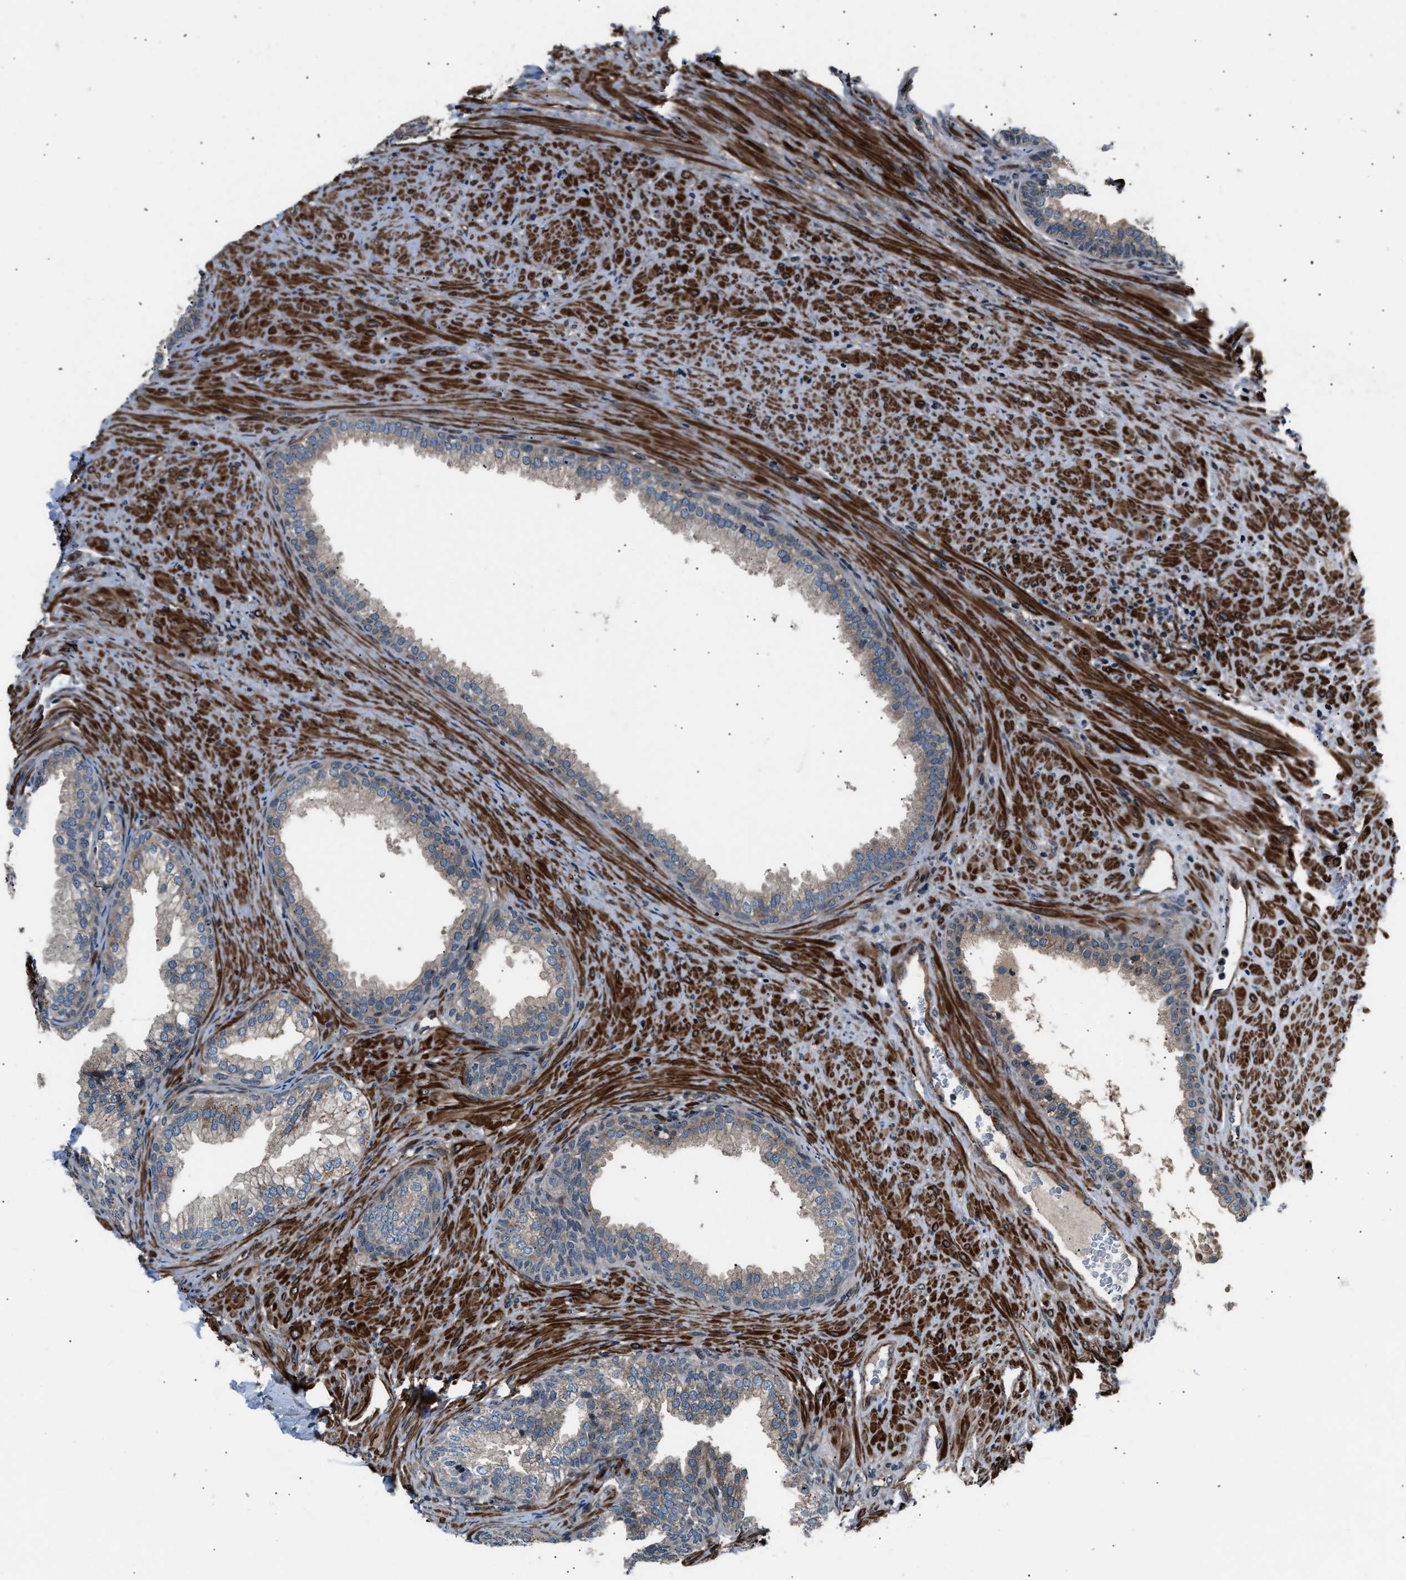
{"staining": {"intensity": "moderate", "quantity": ">75%", "location": "cytoplasmic/membranous"}, "tissue": "prostate", "cell_type": "Glandular cells", "image_type": "normal", "snomed": [{"axis": "morphology", "description": "Normal tissue, NOS"}, {"axis": "topography", "description": "Prostate"}], "caption": "Immunohistochemical staining of unremarkable prostate exhibits moderate cytoplasmic/membranous protein expression in about >75% of glandular cells.", "gene": "DYNC2I1", "patient": {"sex": "male", "age": 76}}